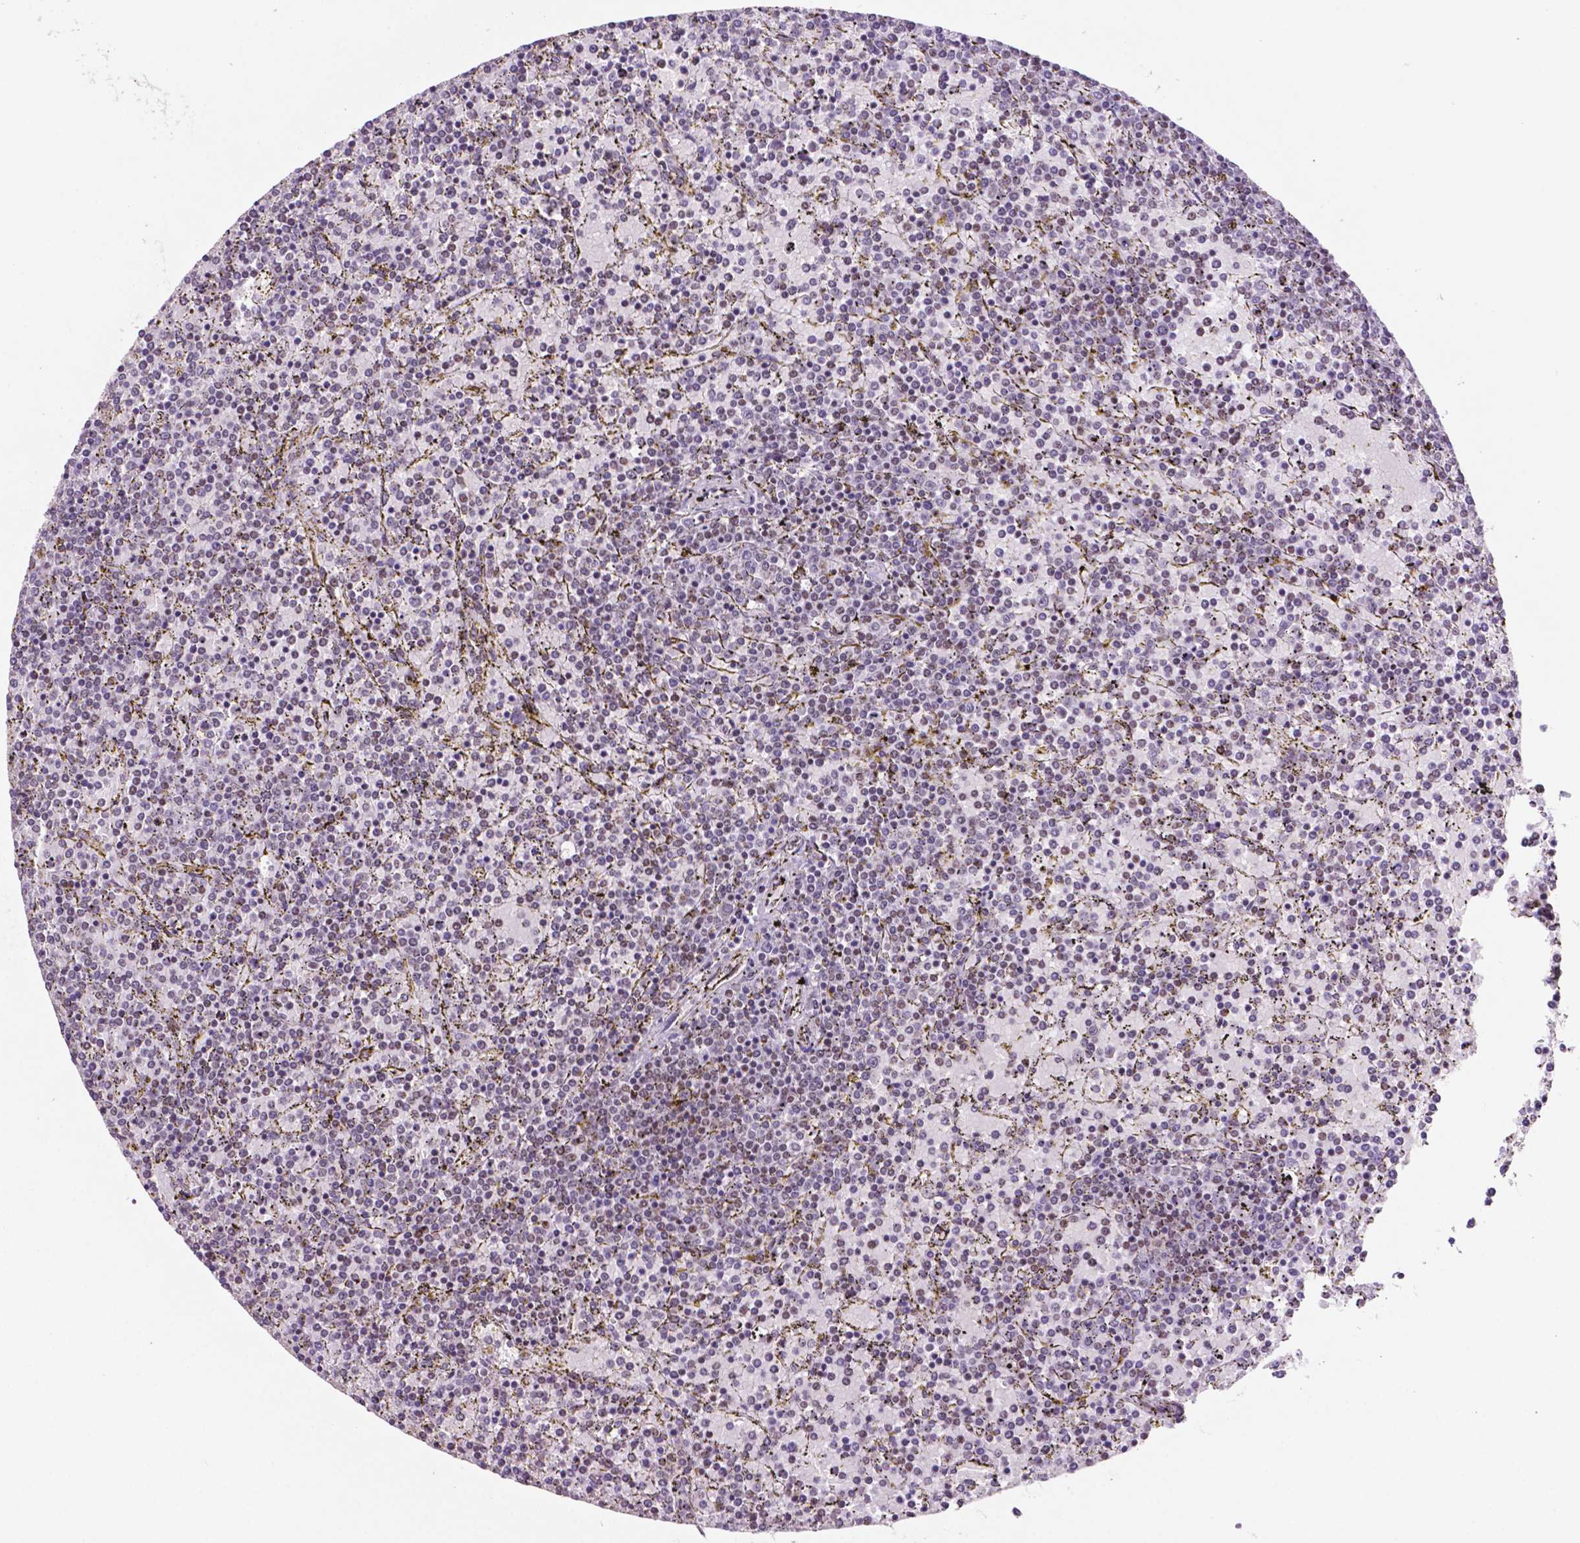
{"staining": {"intensity": "negative", "quantity": "none", "location": "none"}, "tissue": "lymphoma", "cell_type": "Tumor cells", "image_type": "cancer", "snomed": [{"axis": "morphology", "description": "Malignant lymphoma, non-Hodgkin's type, Low grade"}, {"axis": "topography", "description": "Spleen"}], "caption": "High magnification brightfield microscopy of lymphoma stained with DAB (brown) and counterstained with hematoxylin (blue): tumor cells show no significant expression.", "gene": "NCOR1", "patient": {"sex": "female", "age": 77}}